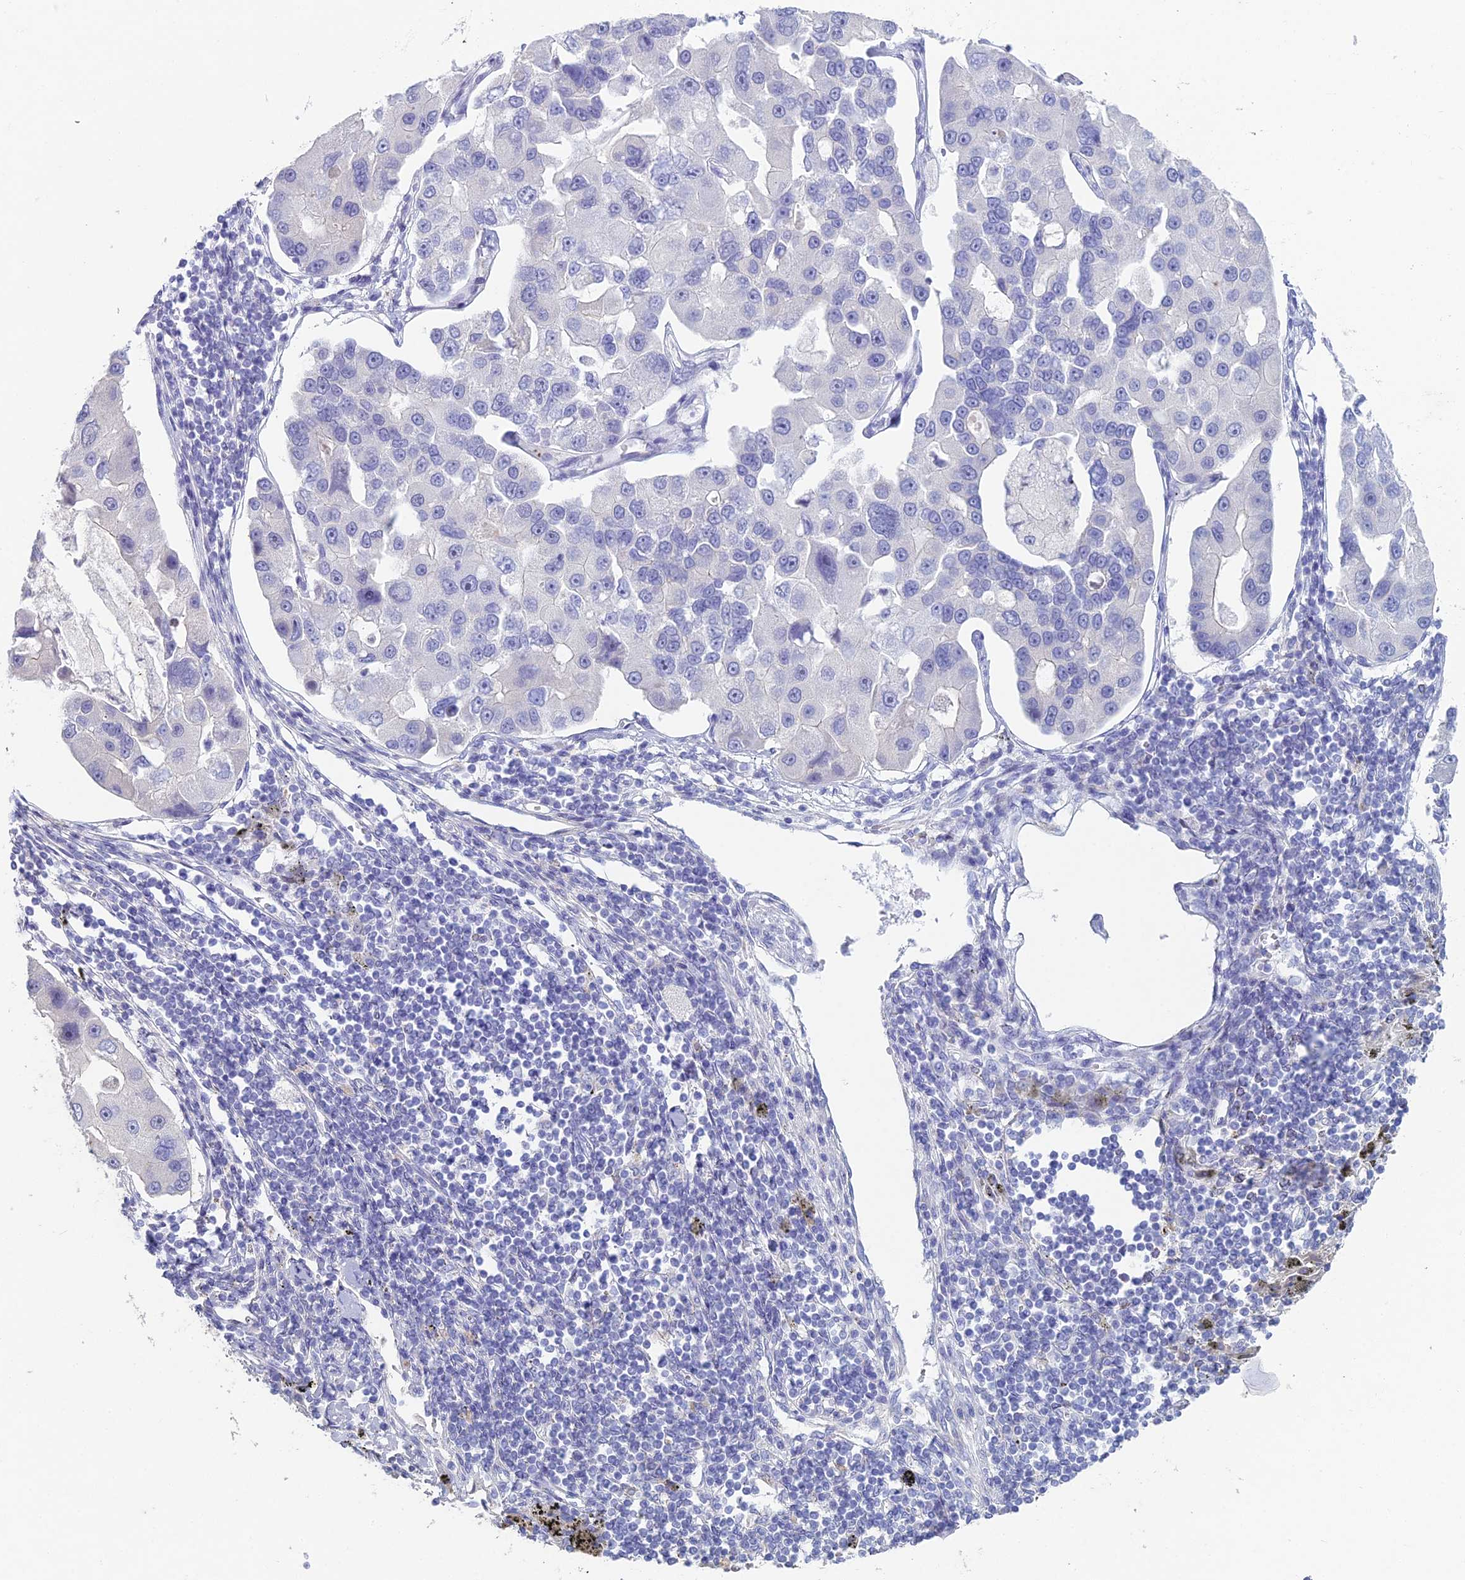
{"staining": {"intensity": "negative", "quantity": "none", "location": "none"}, "tissue": "lung cancer", "cell_type": "Tumor cells", "image_type": "cancer", "snomed": [{"axis": "morphology", "description": "Adenocarcinoma, NOS"}, {"axis": "topography", "description": "Lung"}], "caption": "Micrograph shows no significant protein positivity in tumor cells of lung cancer (adenocarcinoma).", "gene": "NCAM1", "patient": {"sex": "female", "age": 54}}